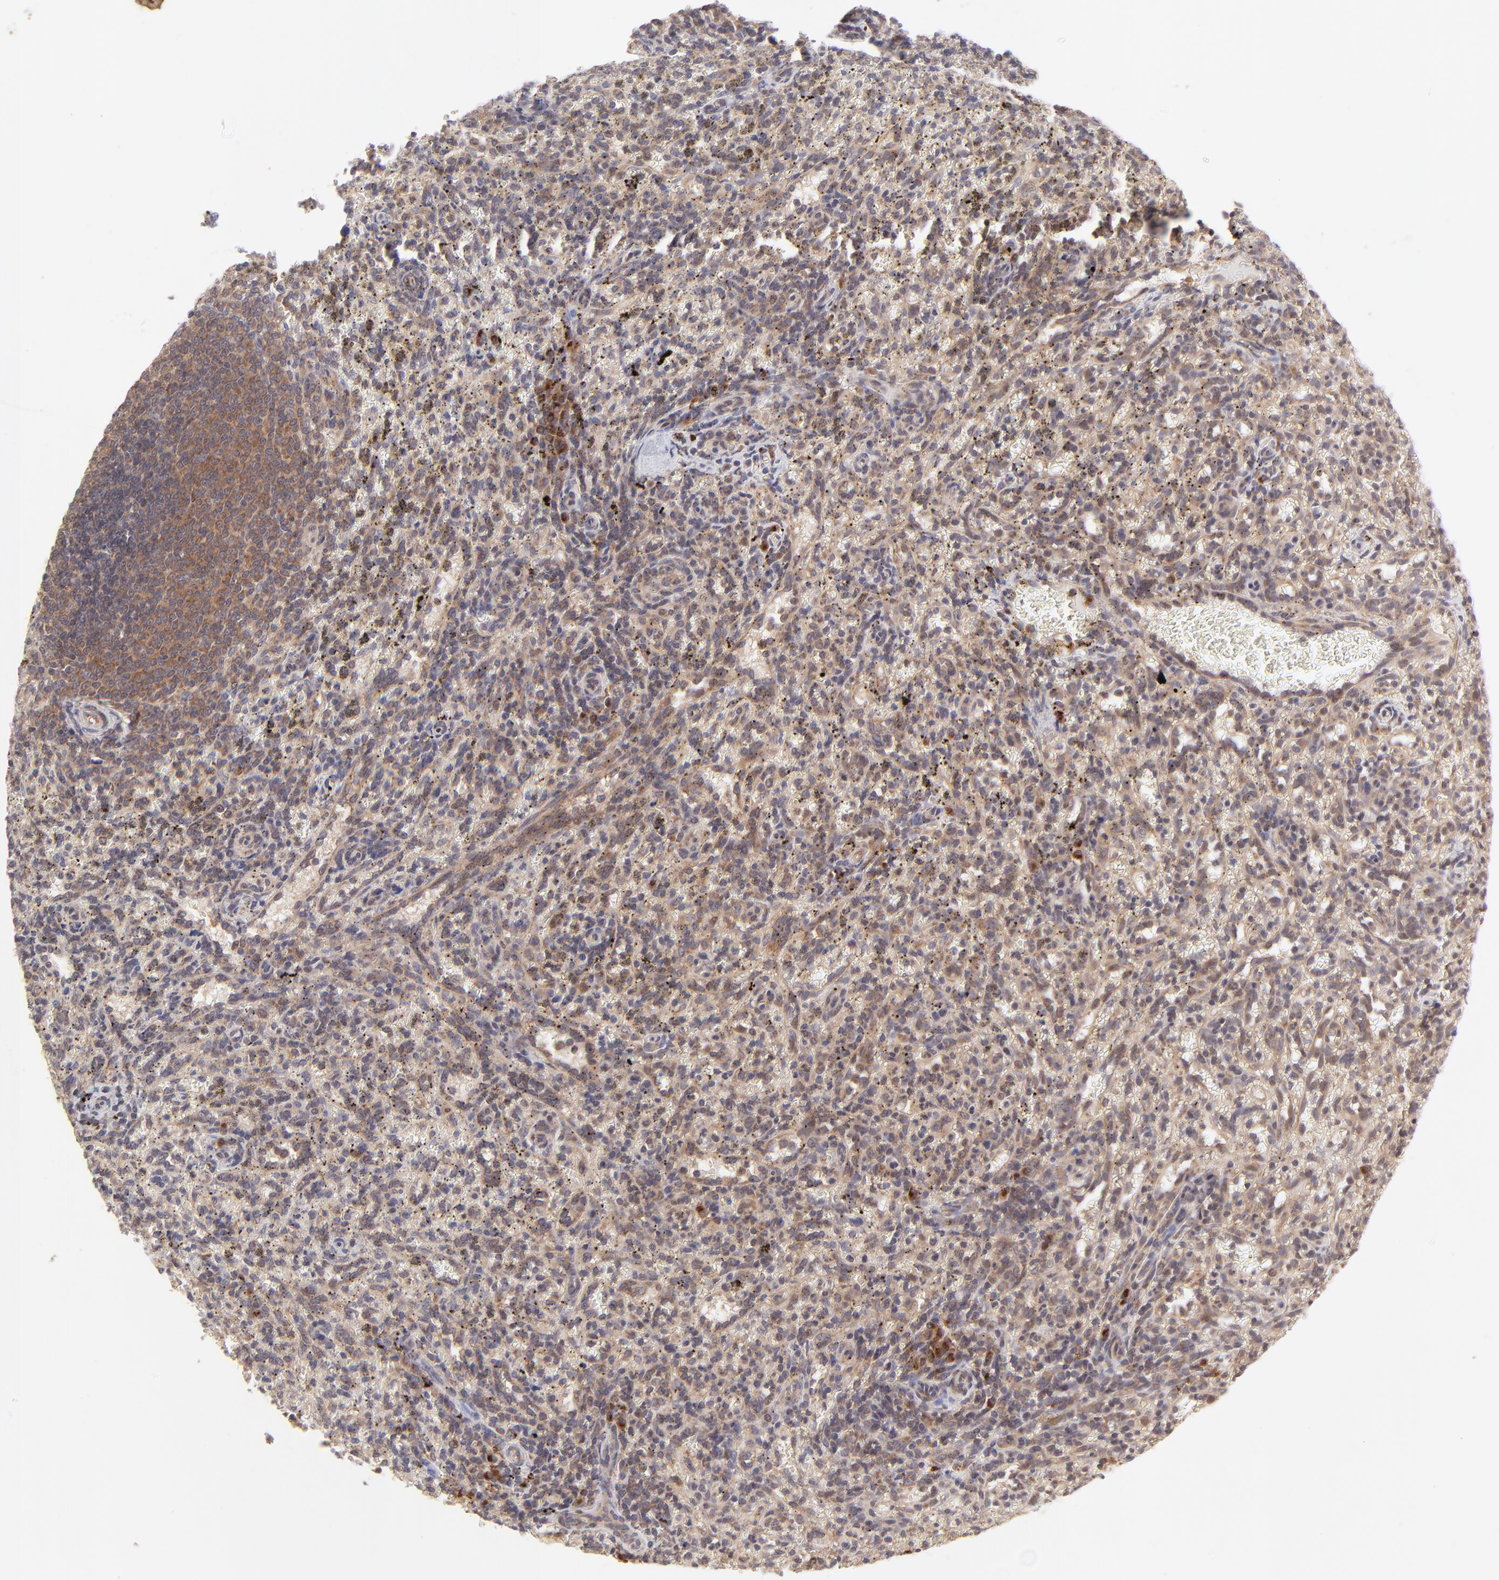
{"staining": {"intensity": "moderate", "quantity": ">75%", "location": "cytoplasmic/membranous"}, "tissue": "spleen", "cell_type": "Cells in red pulp", "image_type": "normal", "snomed": [{"axis": "morphology", "description": "Normal tissue, NOS"}, {"axis": "topography", "description": "Spleen"}], "caption": "A high-resolution image shows immunohistochemistry (IHC) staining of benign spleen, which displays moderate cytoplasmic/membranous expression in about >75% of cells in red pulp.", "gene": "TNRC6B", "patient": {"sex": "female", "age": 10}}